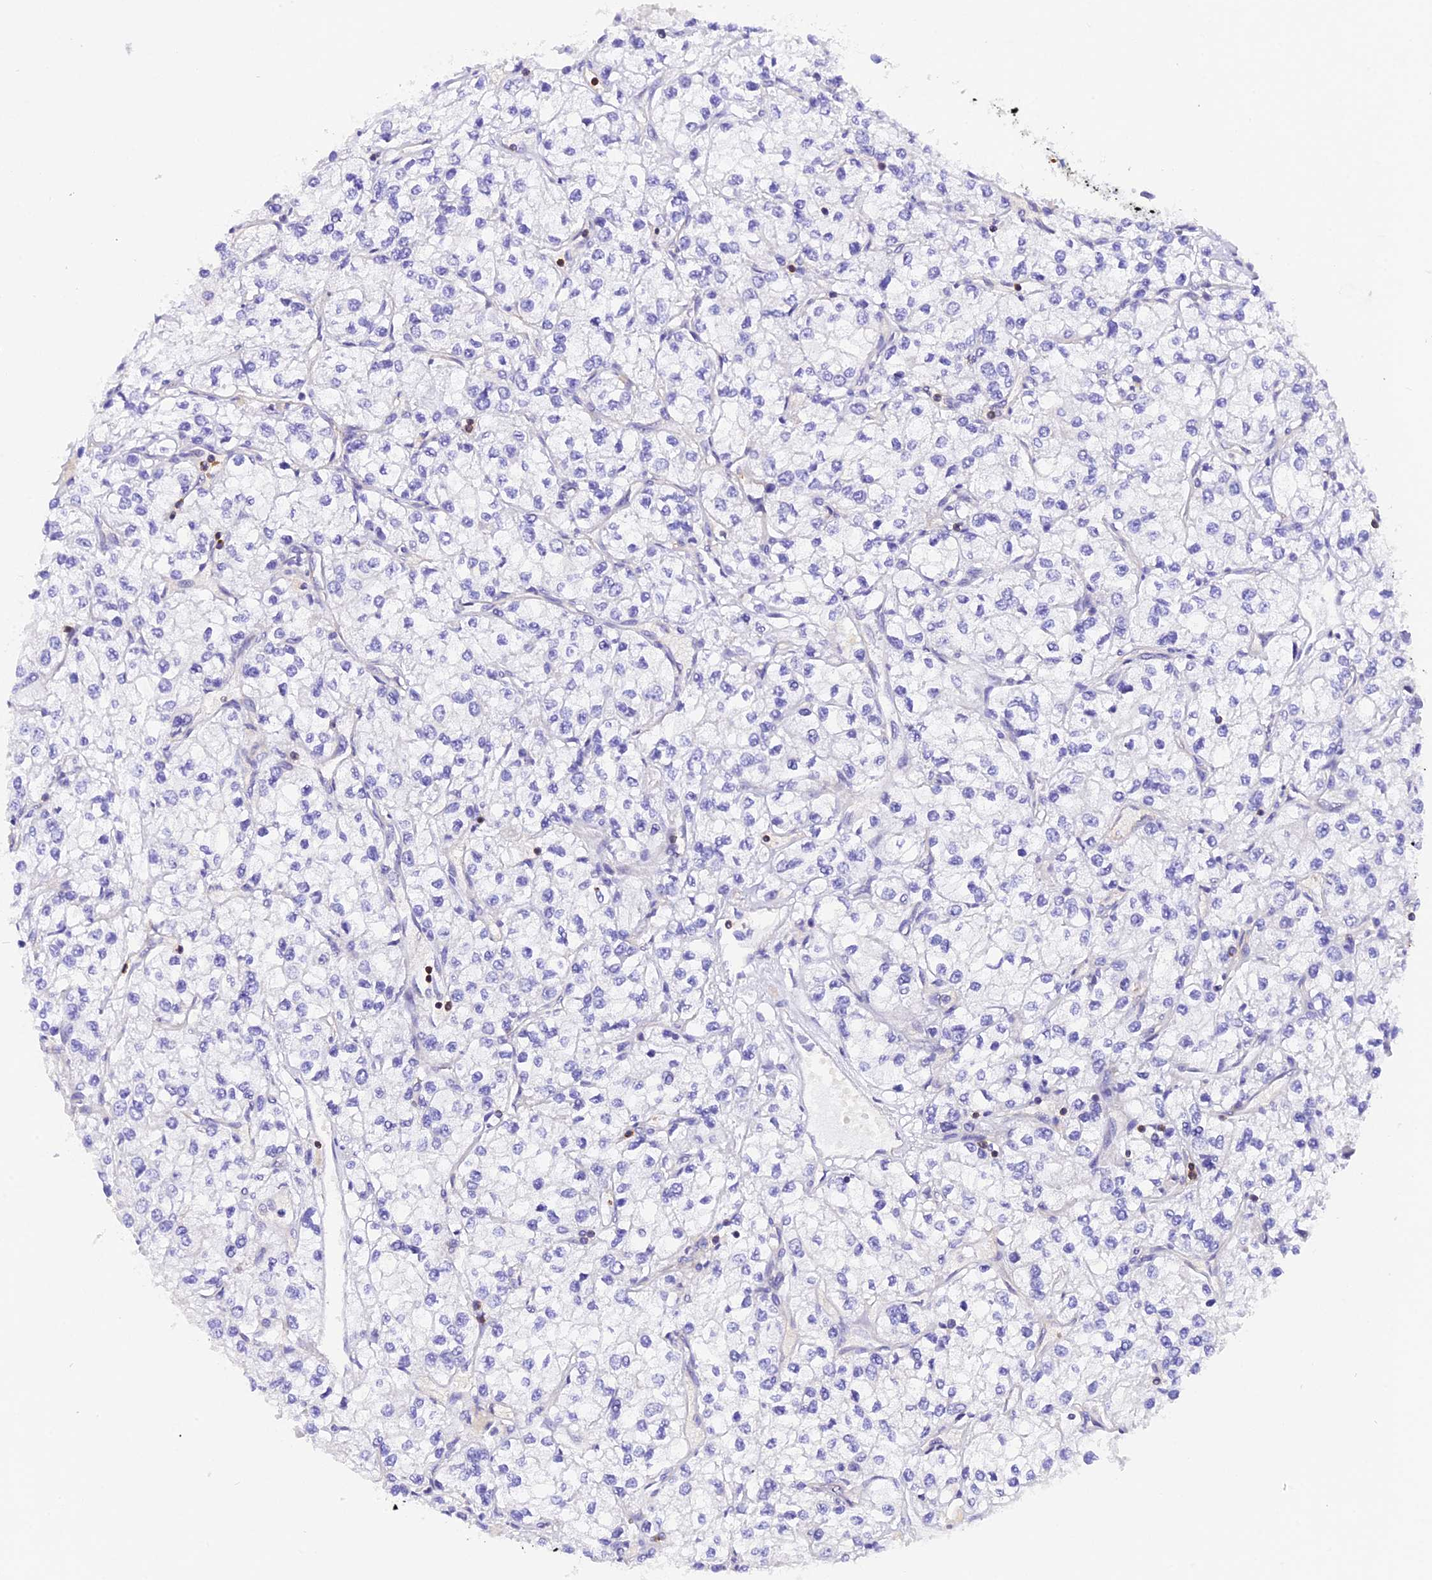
{"staining": {"intensity": "negative", "quantity": "none", "location": "none"}, "tissue": "renal cancer", "cell_type": "Tumor cells", "image_type": "cancer", "snomed": [{"axis": "morphology", "description": "Adenocarcinoma, NOS"}, {"axis": "topography", "description": "Kidney"}], "caption": "Tumor cells are negative for brown protein staining in renal cancer (adenocarcinoma).", "gene": "FAM193A", "patient": {"sex": "male", "age": 80}}